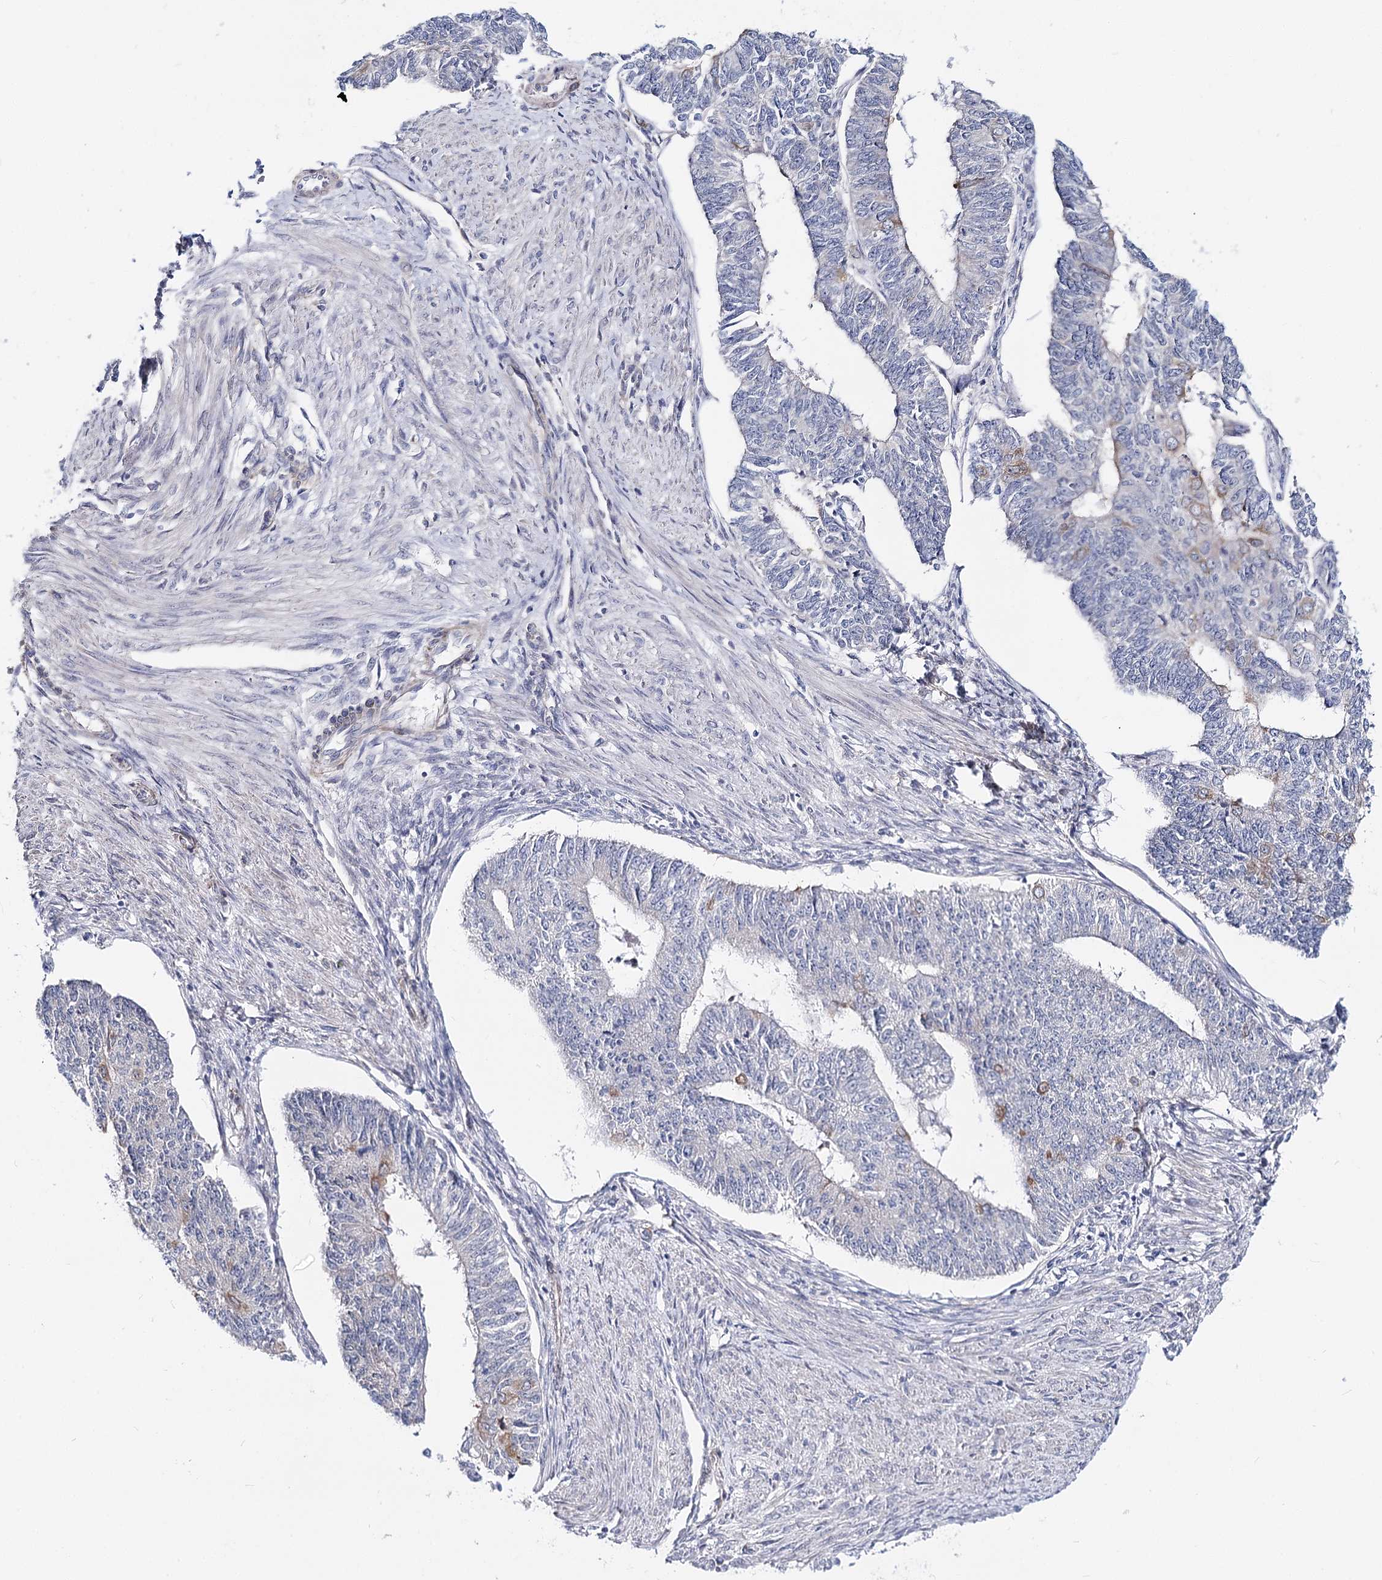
{"staining": {"intensity": "weak", "quantity": "<25%", "location": "cytoplasmic/membranous"}, "tissue": "endometrial cancer", "cell_type": "Tumor cells", "image_type": "cancer", "snomed": [{"axis": "morphology", "description": "Adenocarcinoma, NOS"}, {"axis": "topography", "description": "Endometrium"}], "caption": "The immunohistochemistry photomicrograph has no significant expression in tumor cells of endometrial cancer tissue. Brightfield microscopy of immunohistochemistry (IHC) stained with DAB (3,3'-diaminobenzidine) (brown) and hematoxylin (blue), captured at high magnification.", "gene": "TEX12", "patient": {"sex": "female", "age": 32}}